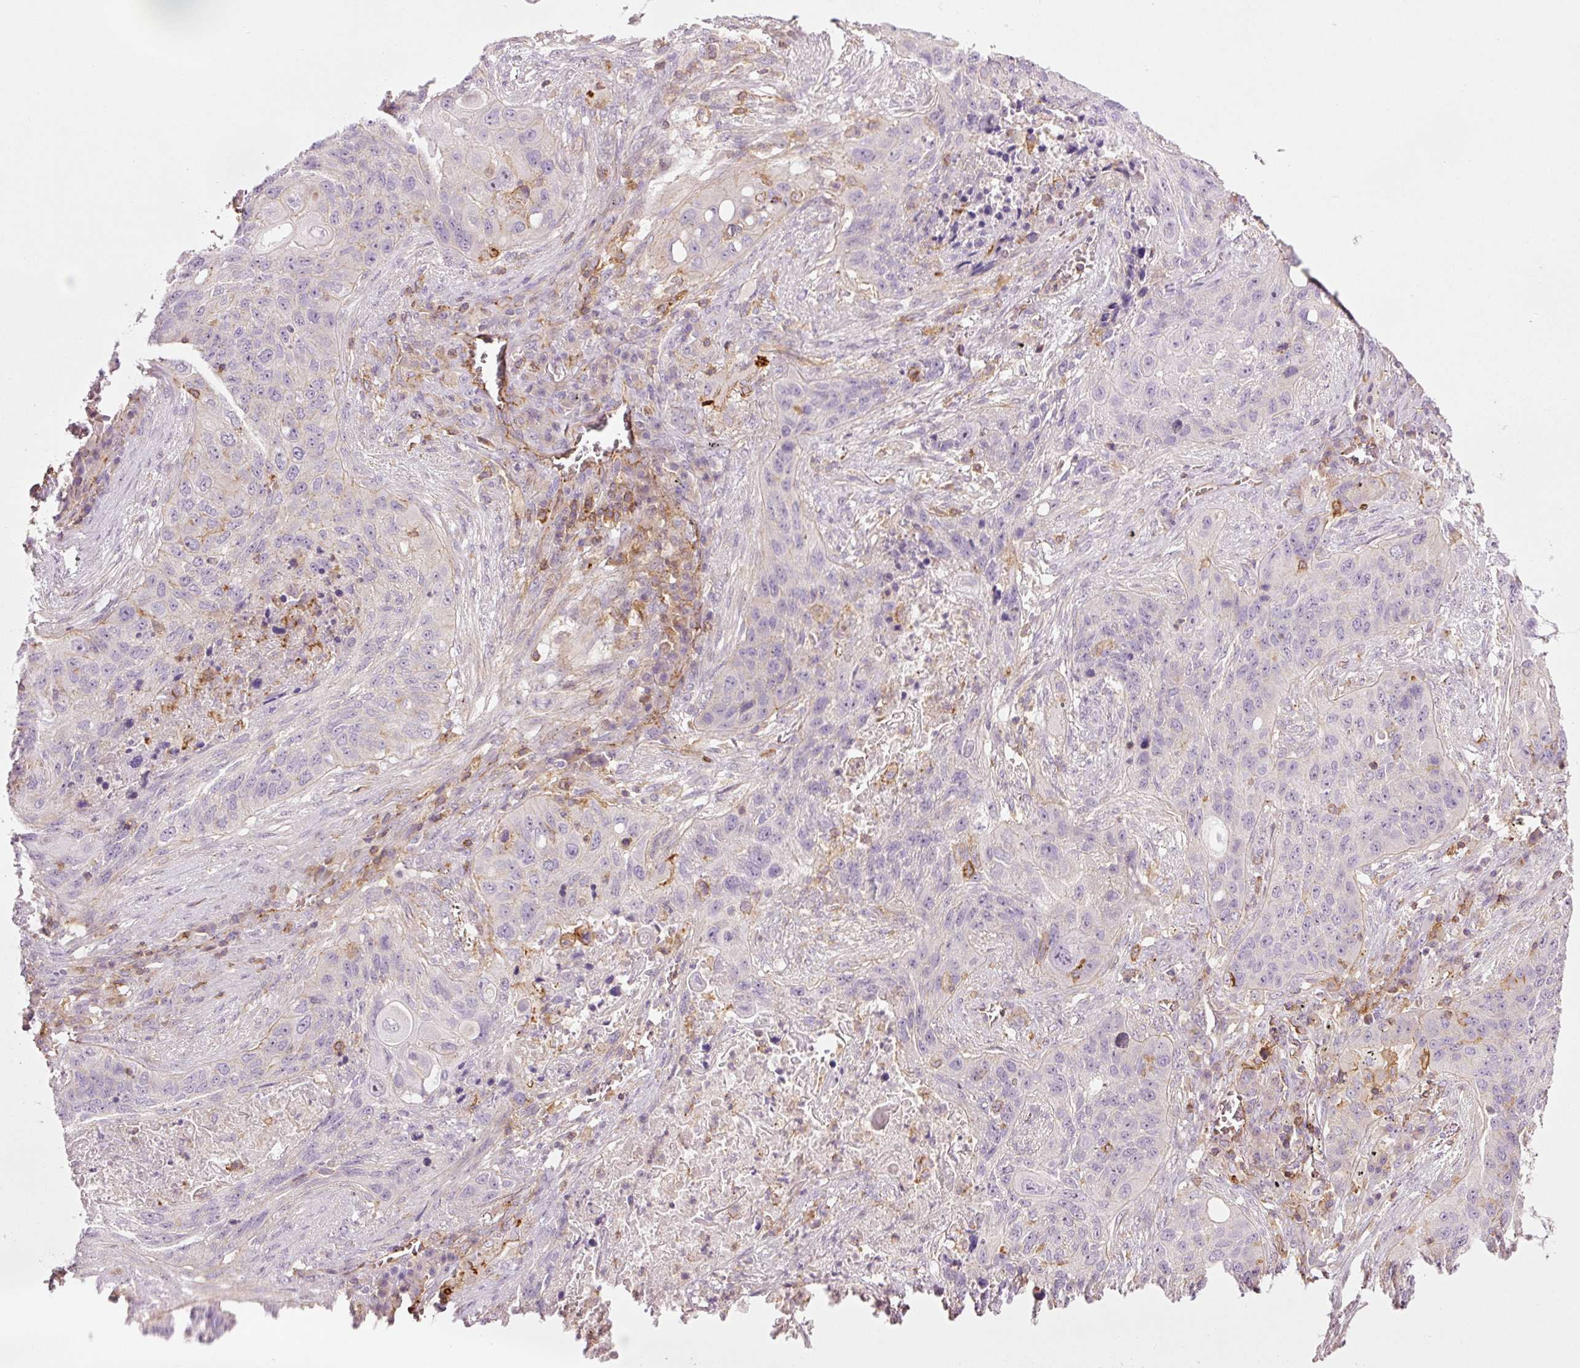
{"staining": {"intensity": "negative", "quantity": "none", "location": "none"}, "tissue": "lung cancer", "cell_type": "Tumor cells", "image_type": "cancer", "snomed": [{"axis": "morphology", "description": "Squamous cell carcinoma, NOS"}, {"axis": "topography", "description": "Lung"}], "caption": "Immunohistochemistry (IHC) histopathology image of neoplastic tissue: lung cancer (squamous cell carcinoma) stained with DAB displays no significant protein staining in tumor cells. (DAB (3,3'-diaminobenzidine) immunohistochemistry with hematoxylin counter stain).", "gene": "SIPA1", "patient": {"sex": "female", "age": 63}}